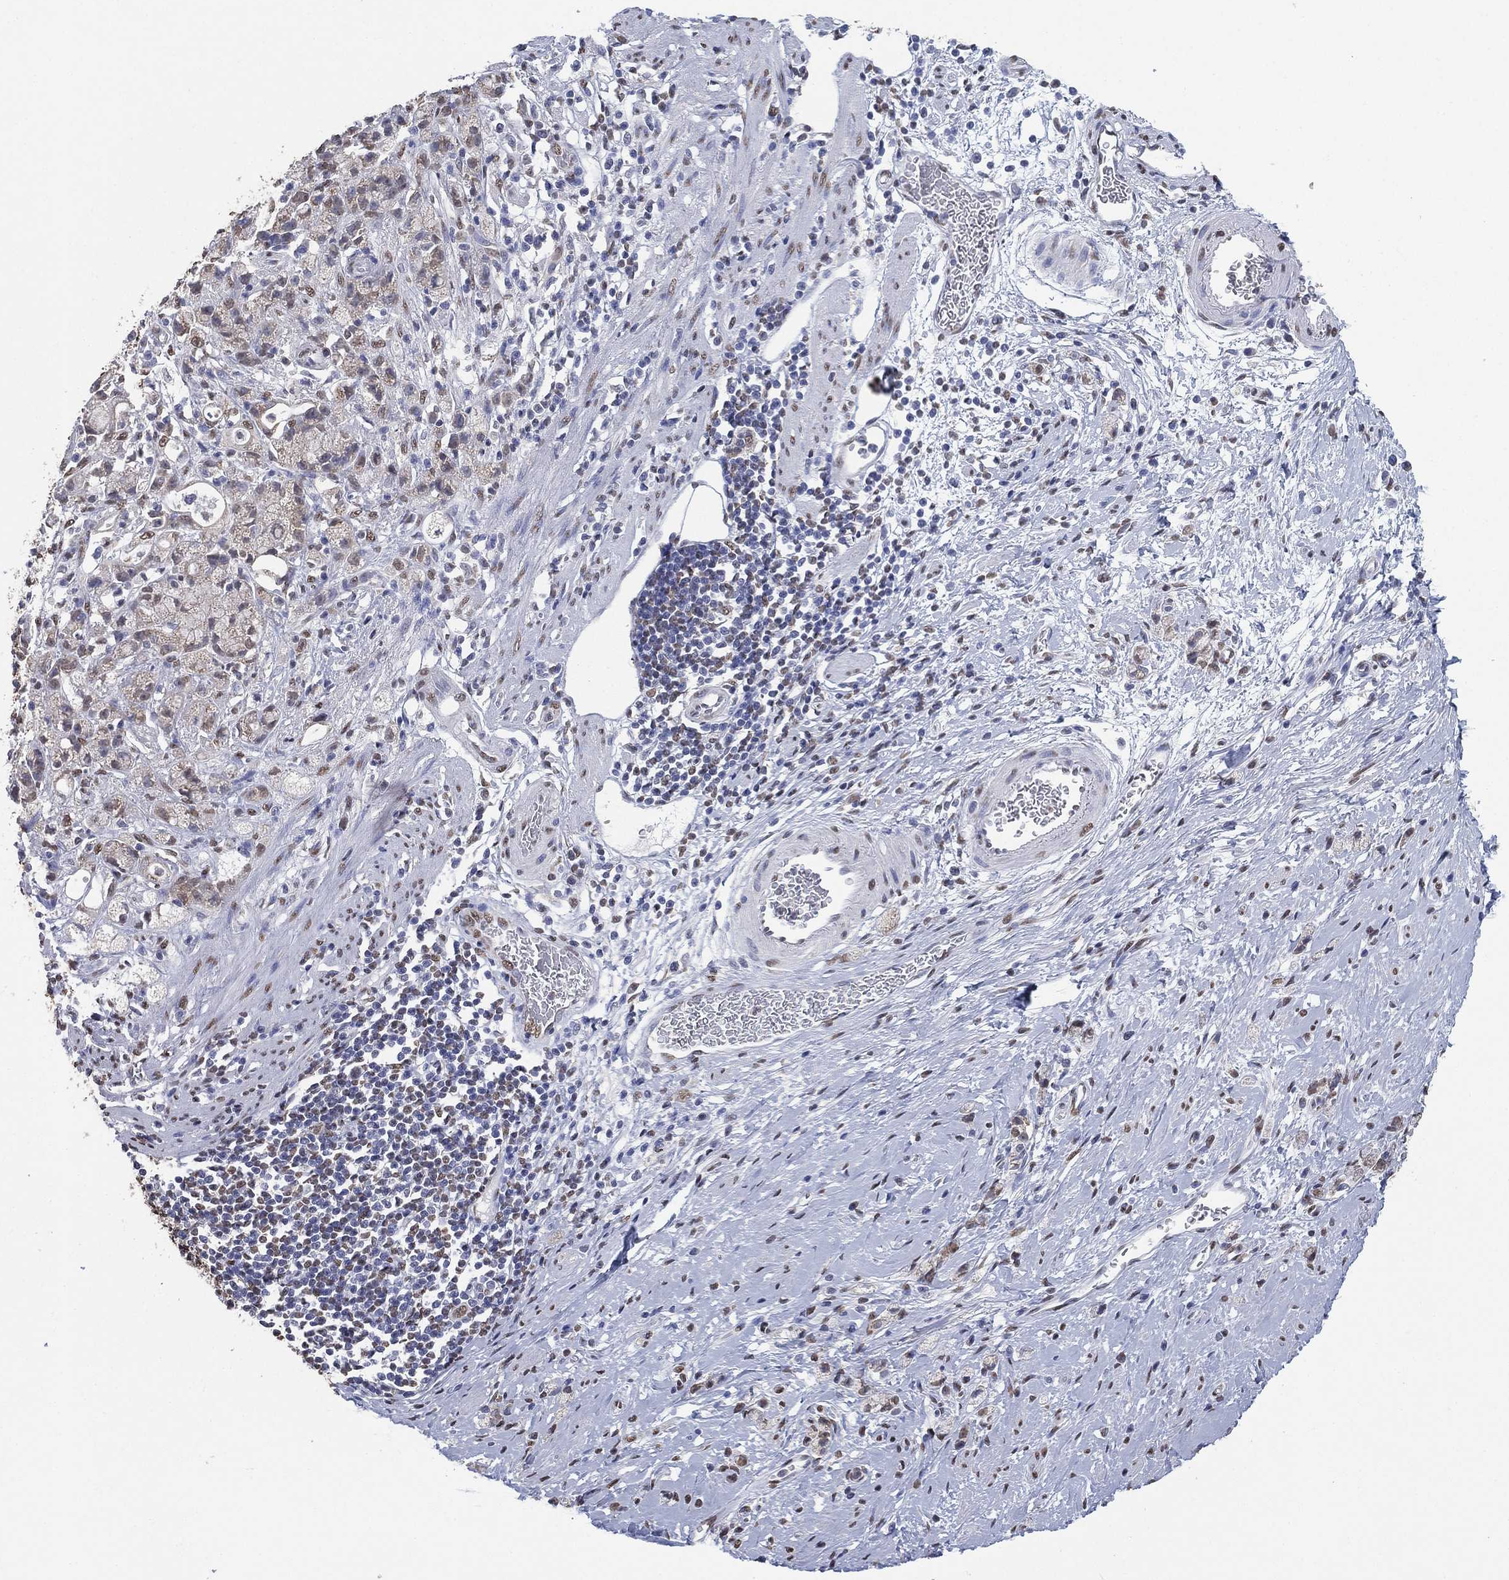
{"staining": {"intensity": "weak", "quantity": "<25%", "location": "cytoplasmic/membranous"}, "tissue": "stomach cancer", "cell_type": "Tumor cells", "image_type": "cancer", "snomed": [{"axis": "morphology", "description": "Adenocarcinoma, NOS"}, {"axis": "topography", "description": "Stomach"}], "caption": "Tumor cells show no significant protein staining in adenocarcinoma (stomach).", "gene": "ALDH7A1", "patient": {"sex": "male", "age": 58}}